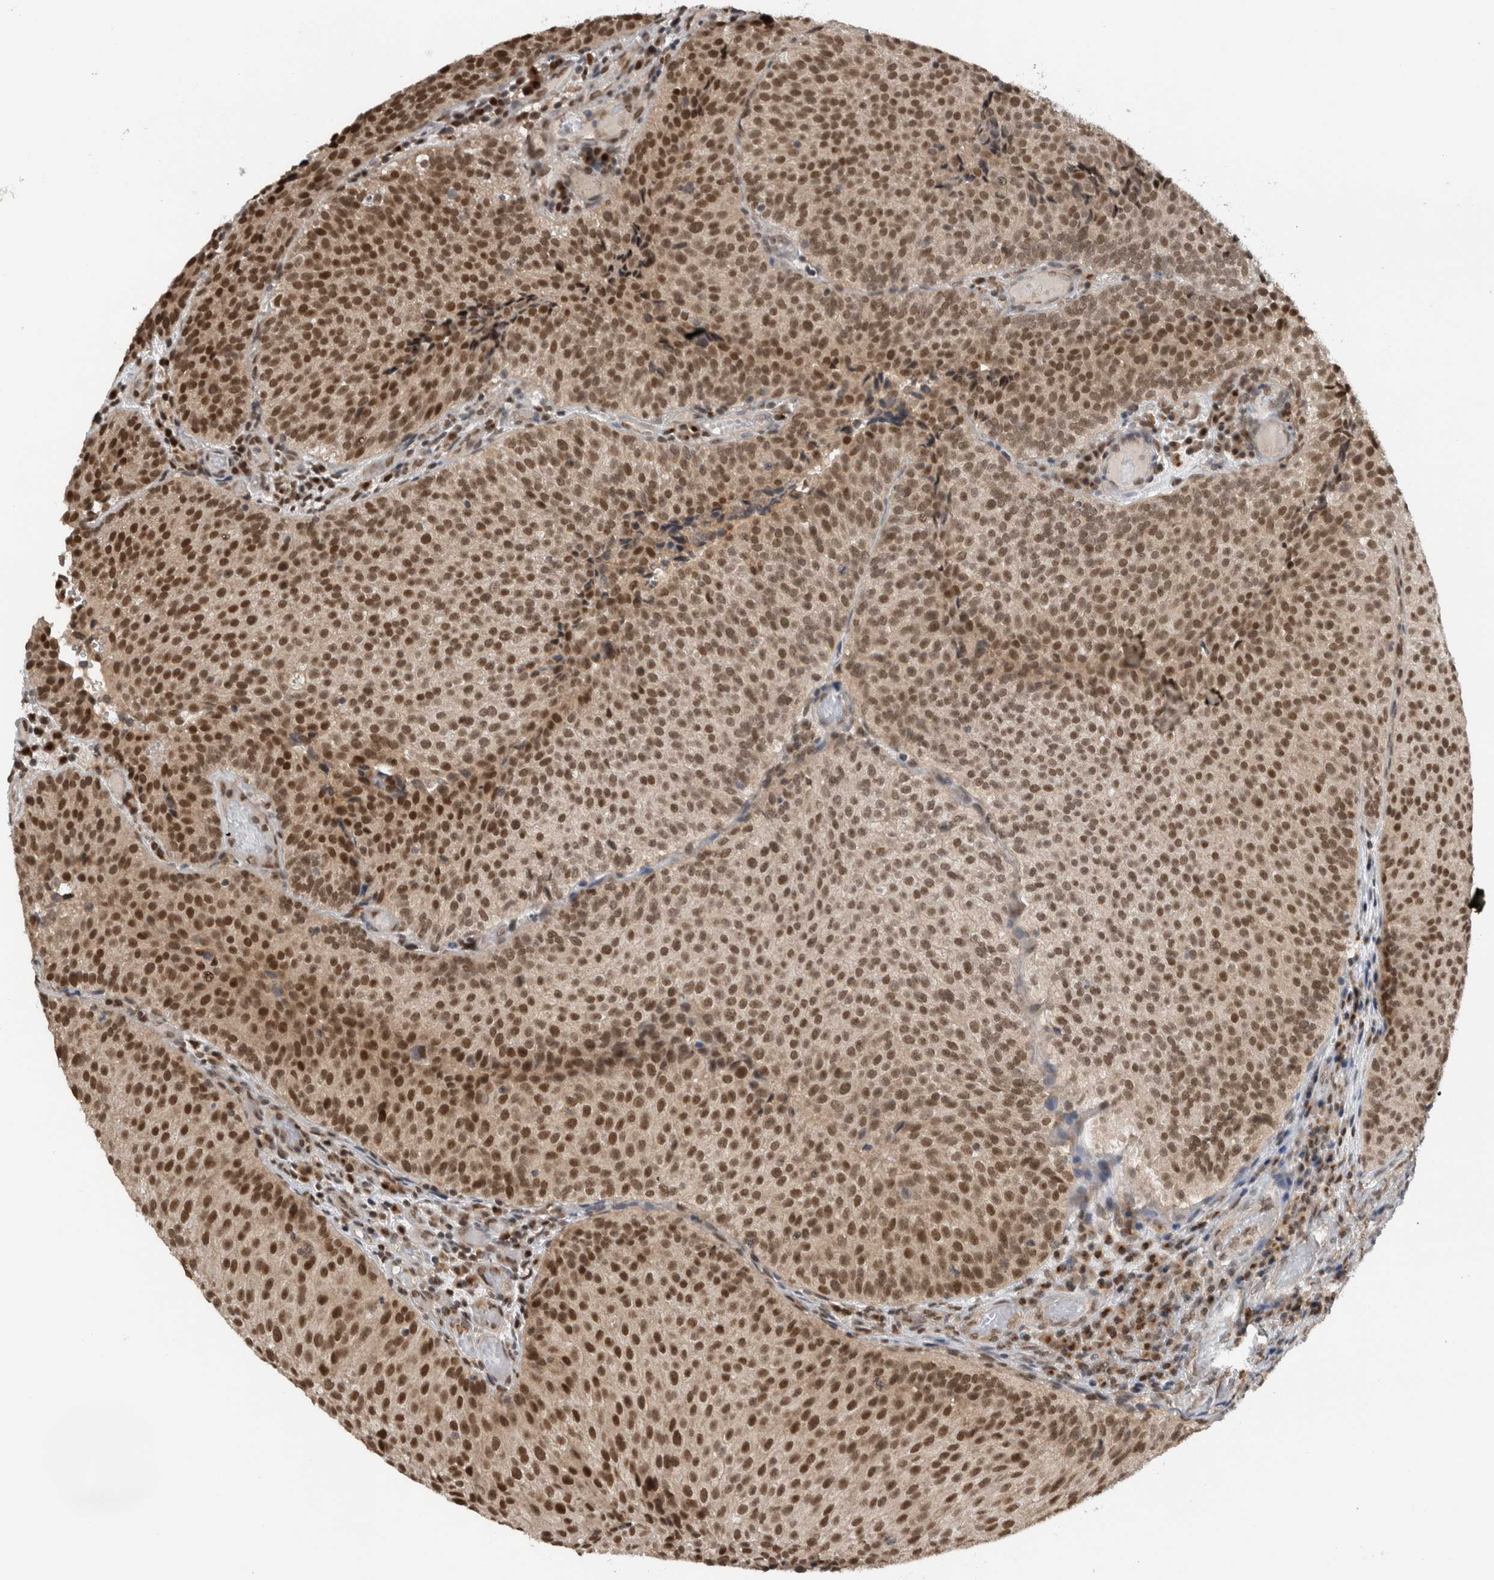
{"staining": {"intensity": "strong", "quantity": ">75%", "location": "nuclear"}, "tissue": "urothelial cancer", "cell_type": "Tumor cells", "image_type": "cancer", "snomed": [{"axis": "morphology", "description": "Urothelial carcinoma, Low grade"}, {"axis": "topography", "description": "Urinary bladder"}], "caption": "IHC (DAB) staining of human urothelial carcinoma (low-grade) displays strong nuclear protein expression in about >75% of tumor cells.", "gene": "SPAG7", "patient": {"sex": "male", "age": 86}}